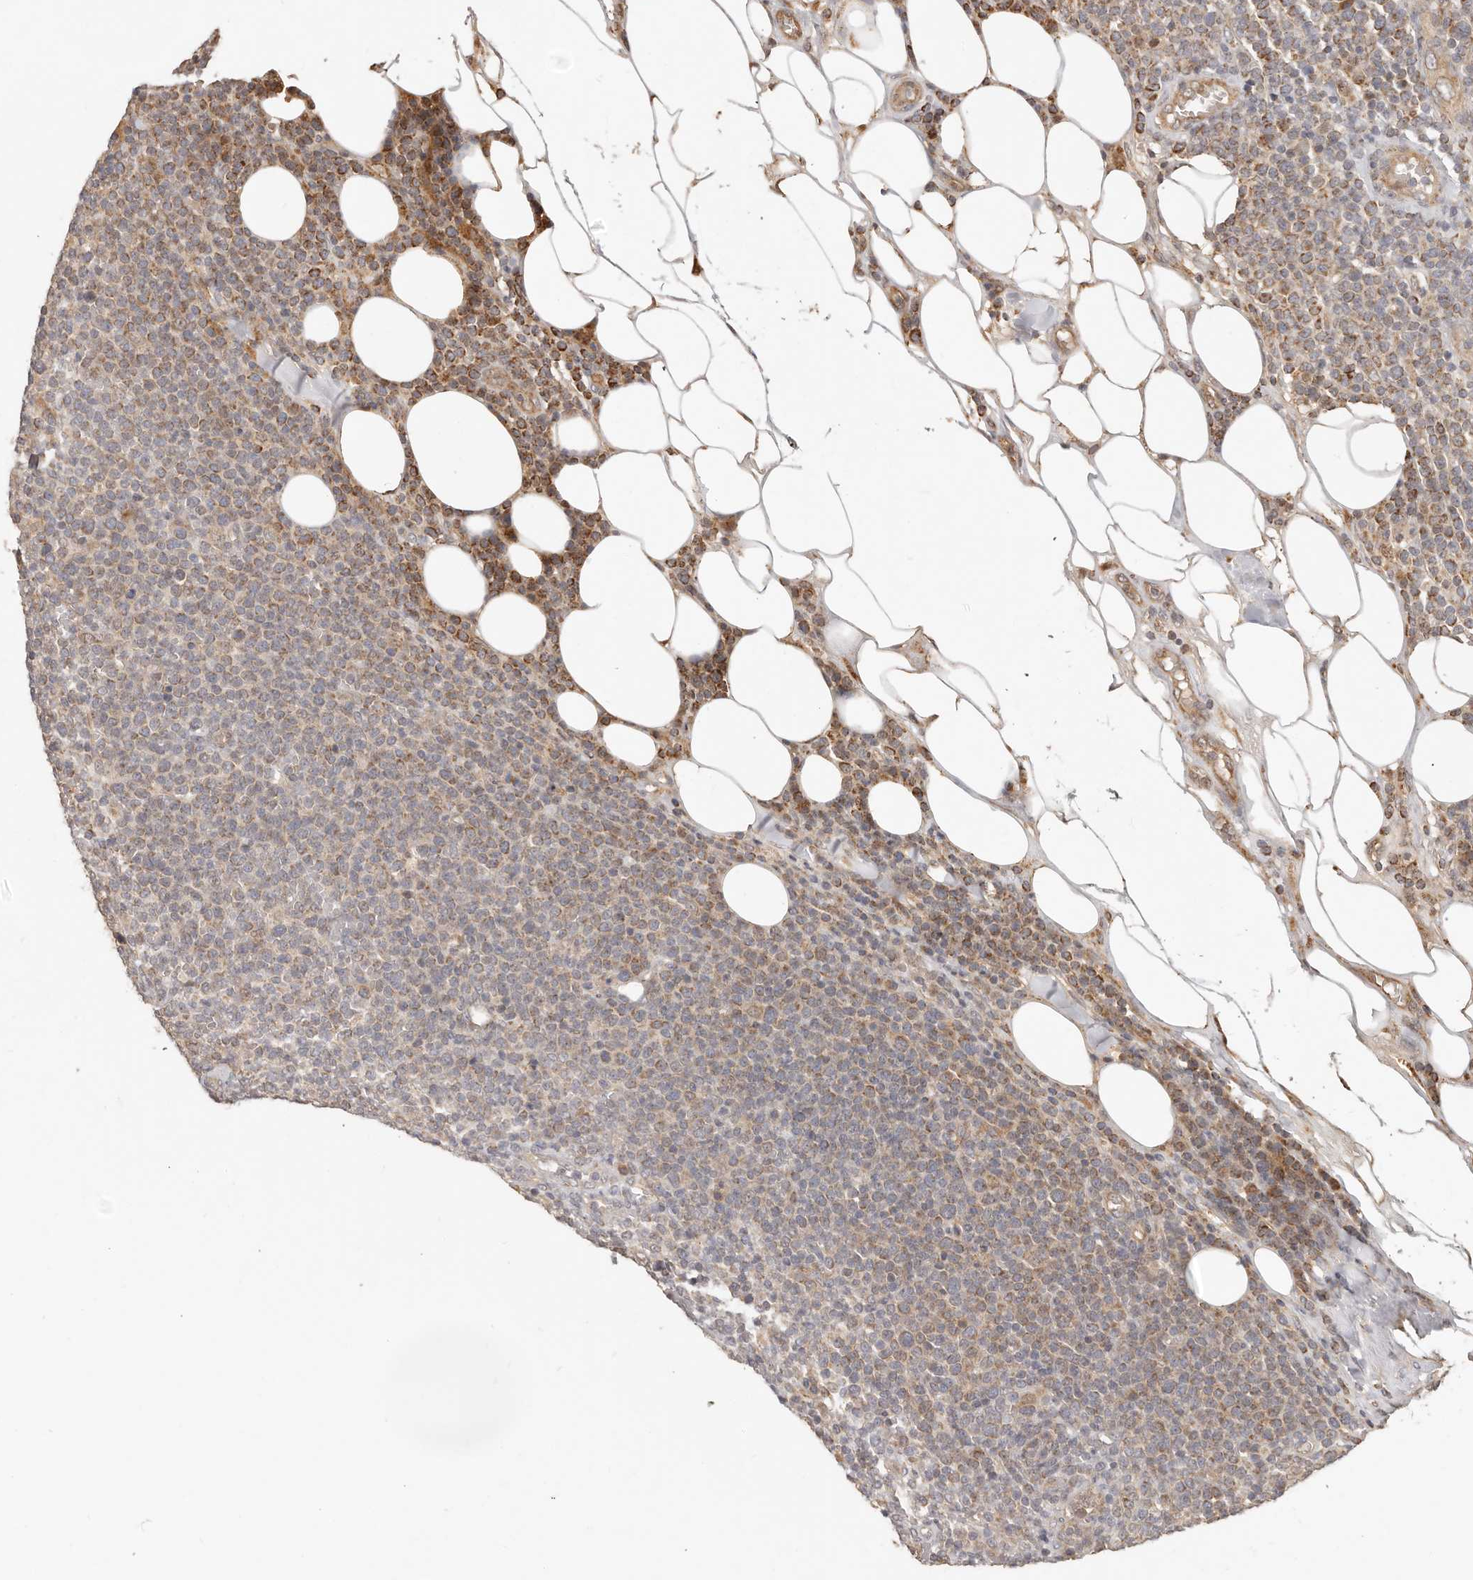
{"staining": {"intensity": "moderate", "quantity": ">75%", "location": "cytoplasmic/membranous"}, "tissue": "lymphoma", "cell_type": "Tumor cells", "image_type": "cancer", "snomed": [{"axis": "morphology", "description": "Malignant lymphoma, non-Hodgkin's type, High grade"}, {"axis": "topography", "description": "Lymph node"}], "caption": "Moderate cytoplasmic/membranous staining for a protein is seen in about >75% of tumor cells of high-grade malignant lymphoma, non-Hodgkin's type using immunohistochemistry.", "gene": "MTFR2", "patient": {"sex": "male", "age": 61}}